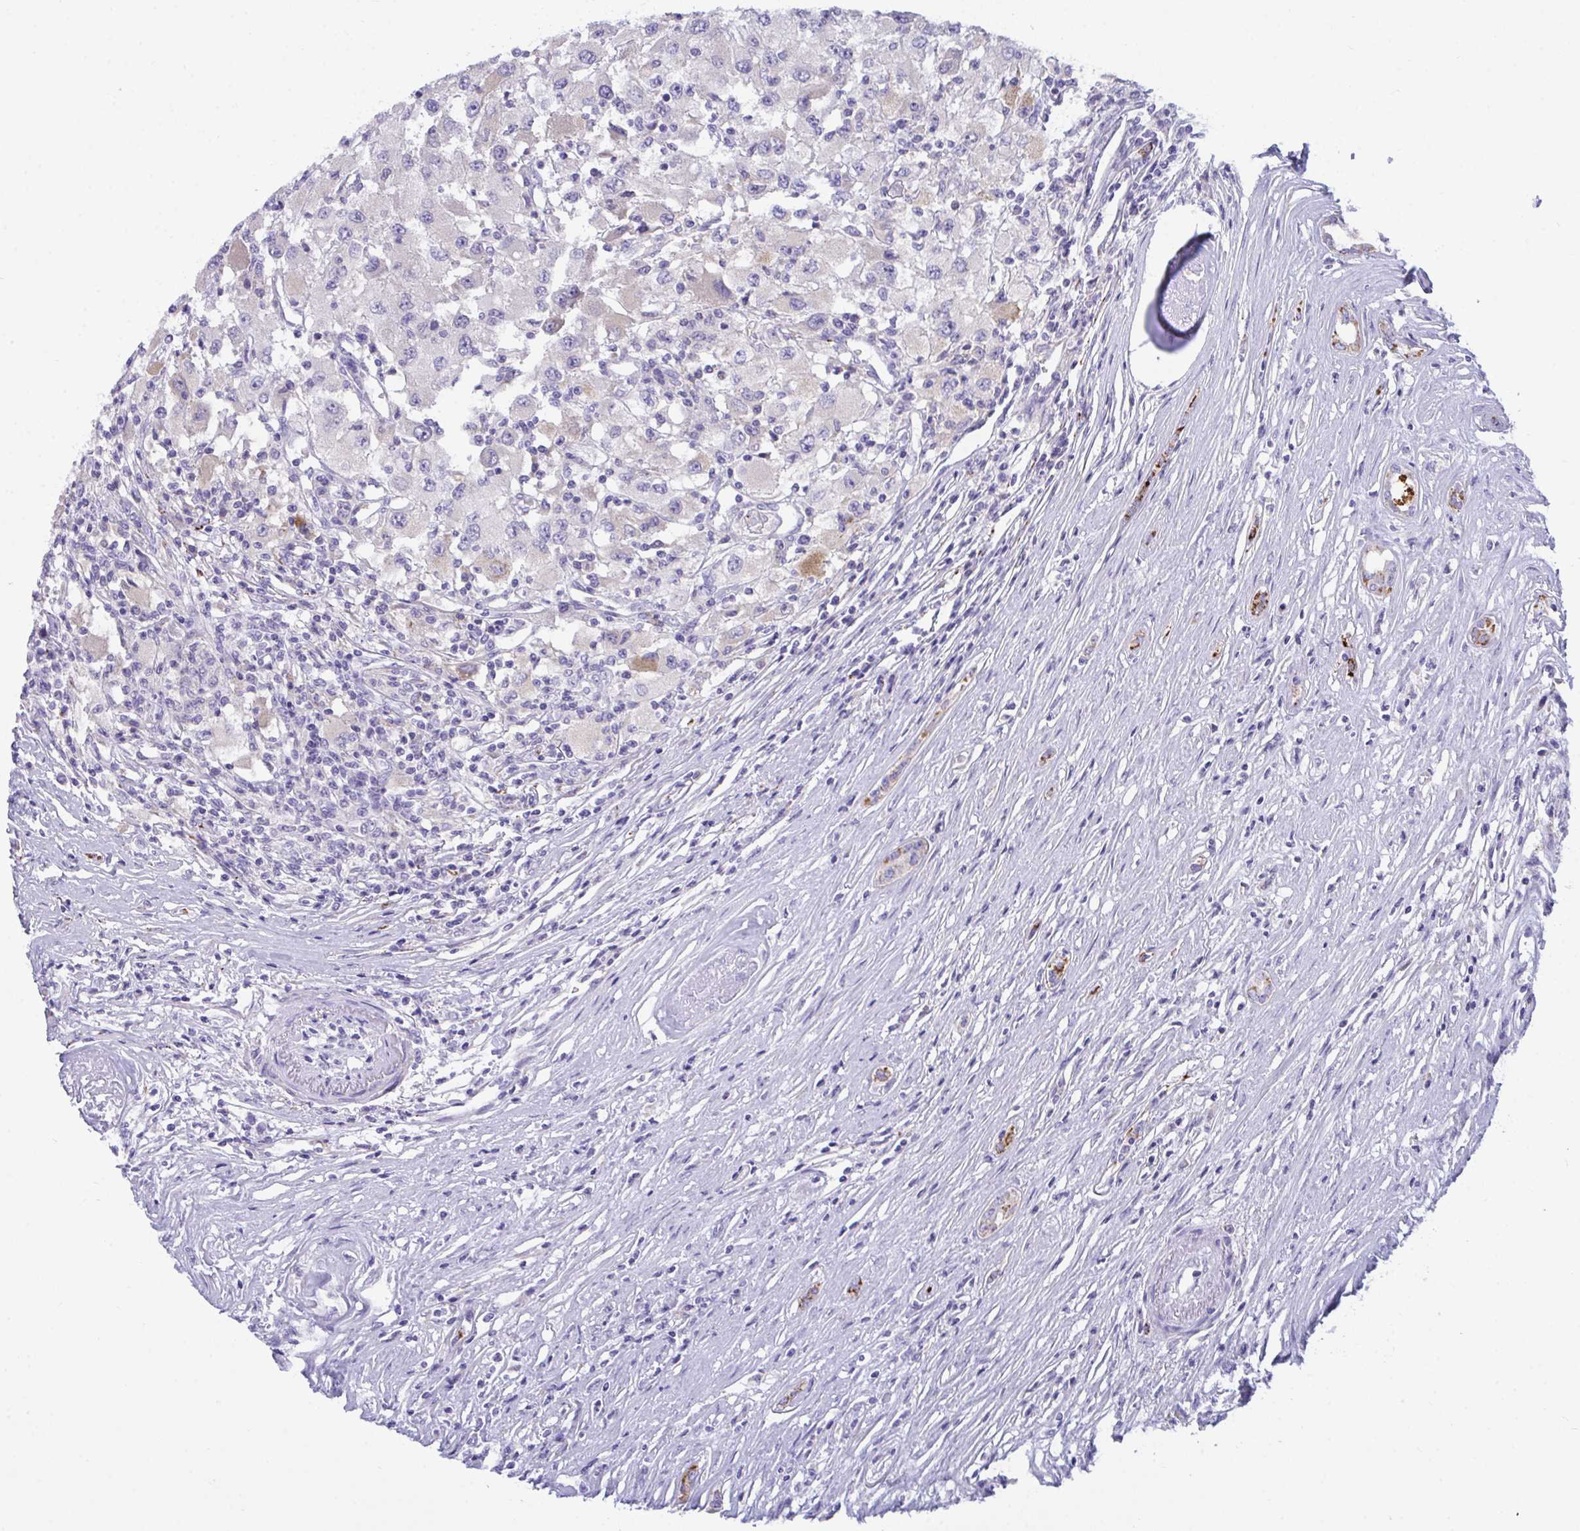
{"staining": {"intensity": "negative", "quantity": "none", "location": "none"}, "tissue": "renal cancer", "cell_type": "Tumor cells", "image_type": "cancer", "snomed": [{"axis": "morphology", "description": "Adenocarcinoma, NOS"}, {"axis": "topography", "description": "Kidney"}], "caption": "This is an immunohistochemistry (IHC) micrograph of human adenocarcinoma (renal). There is no positivity in tumor cells.", "gene": "SEMA6B", "patient": {"sex": "female", "age": 67}}